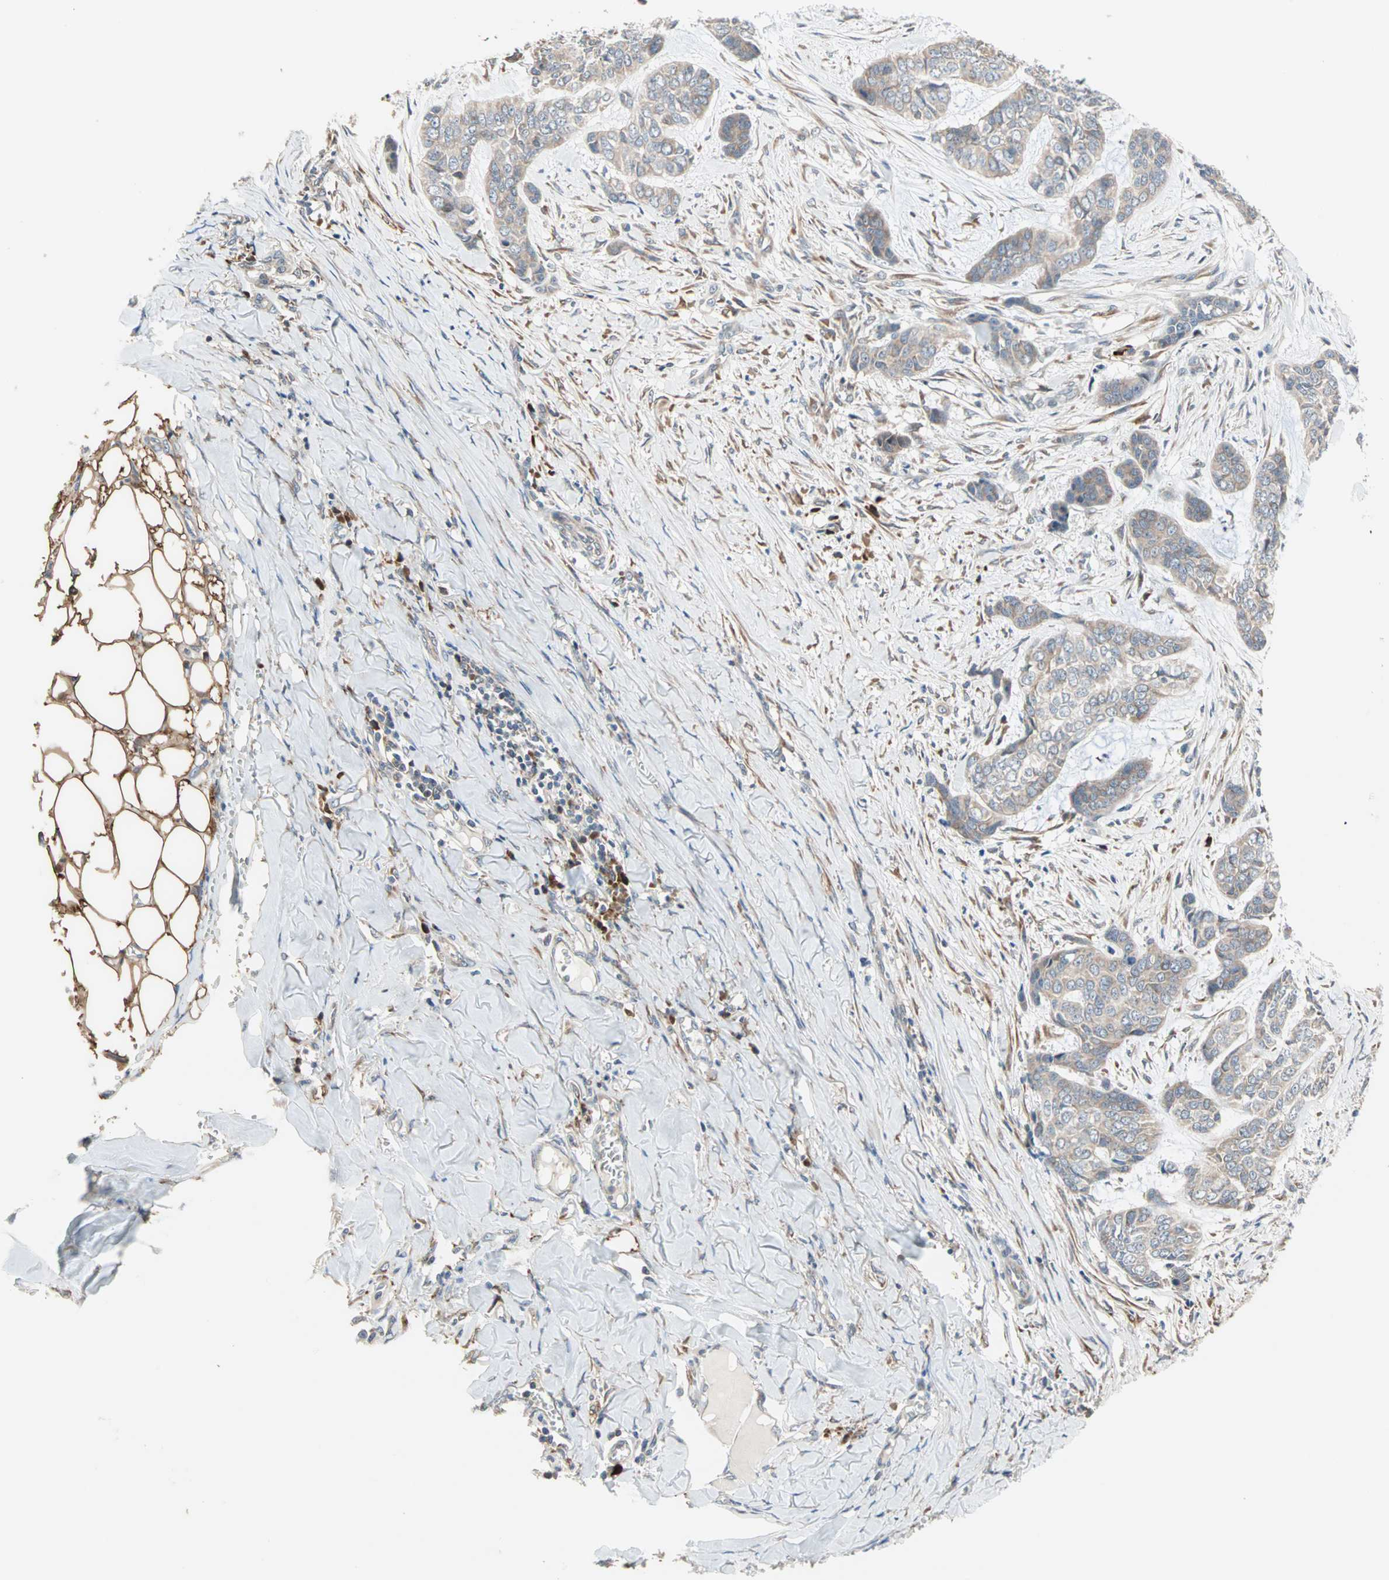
{"staining": {"intensity": "weak", "quantity": "25%-75%", "location": "cytoplasmic/membranous"}, "tissue": "skin cancer", "cell_type": "Tumor cells", "image_type": "cancer", "snomed": [{"axis": "morphology", "description": "Basal cell carcinoma"}, {"axis": "topography", "description": "Skin"}], "caption": "The immunohistochemical stain shows weak cytoplasmic/membranous positivity in tumor cells of skin basal cell carcinoma tissue. (Brightfield microscopy of DAB IHC at high magnification).", "gene": "SAR1A", "patient": {"sex": "female", "age": 64}}